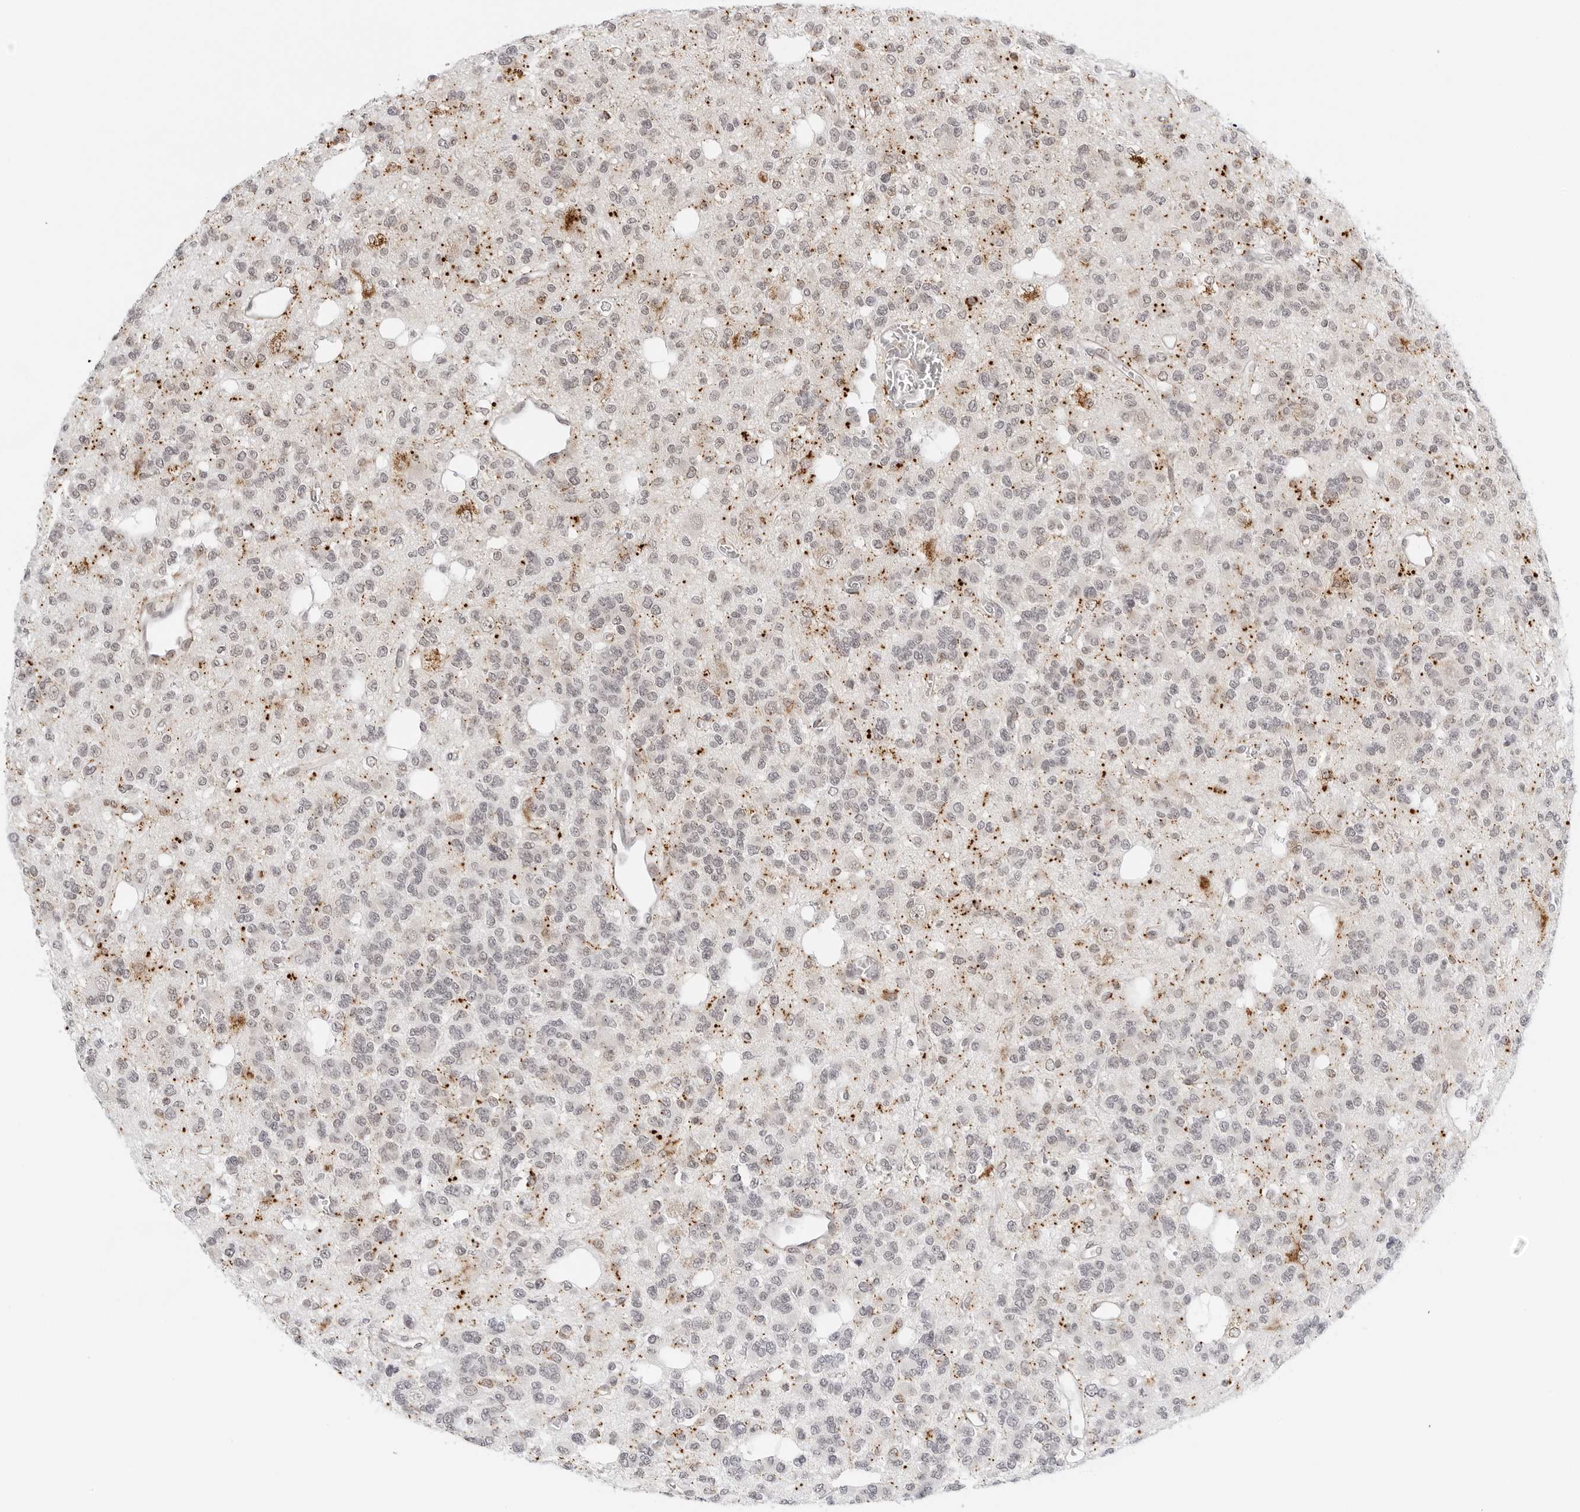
{"staining": {"intensity": "moderate", "quantity": "<25%", "location": "nuclear"}, "tissue": "glioma", "cell_type": "Tumor cells", "image_type": "cancer", "snomed": [{"axis": "morphology", "description": "Glioma, malignant, Low grade"}, {"axis": "topography", "description": "Brain"}], "caption": "A low amount of moderate nuclear expression is seen in about <25% of tumor cells in glioma tissue. The staining was performed using DAB (3,3'-diaminobenzidine), with brown indicating positive protein expression. Nuclei are stained blue with hematoxylin.", "gene": "TOX4", "patient": {"sex": "male", "age": 38}}